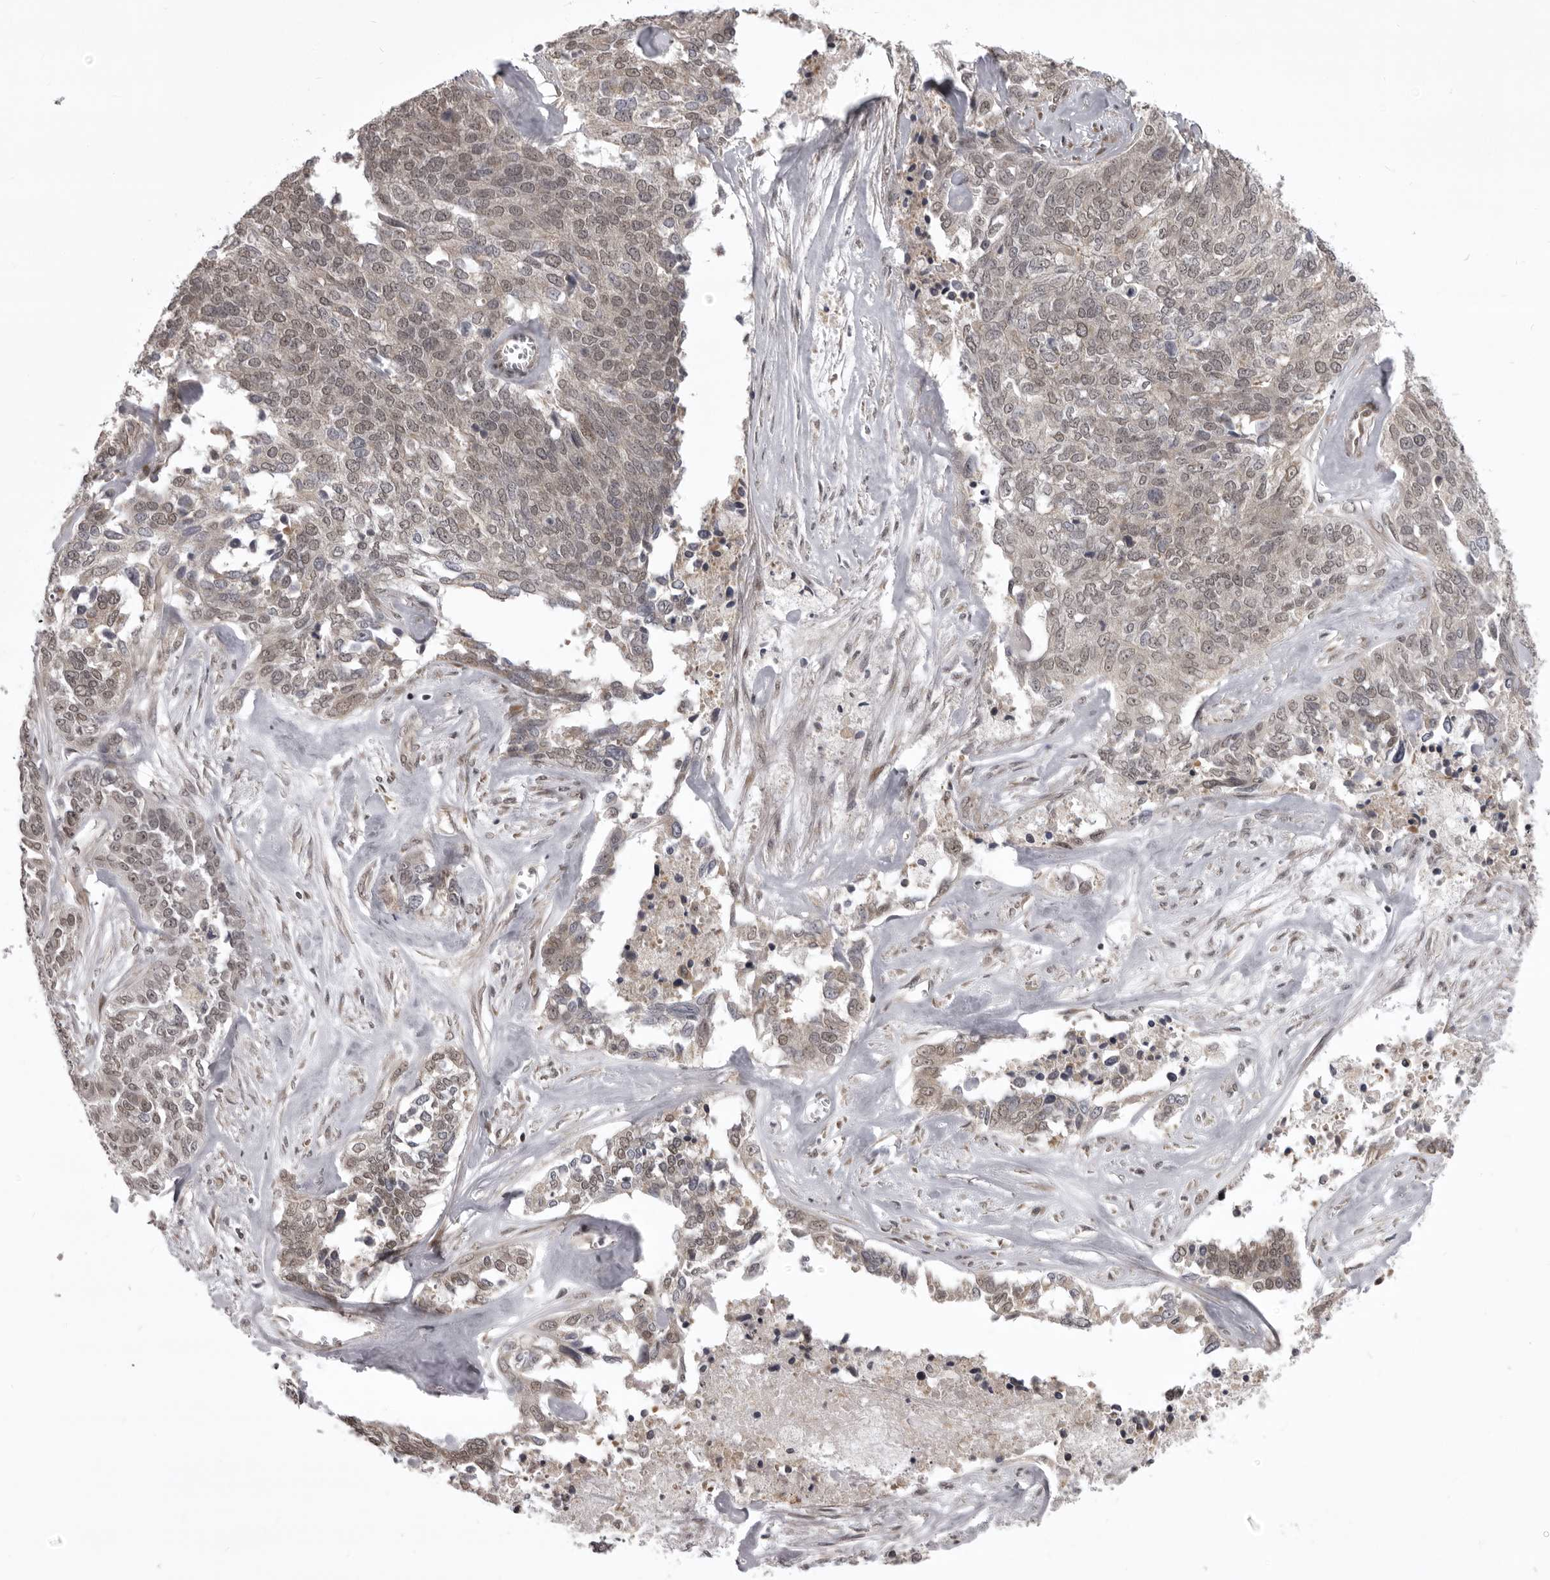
{"staining": {"intensity": "weak", "quantity": "25%-75%", "location": "nuclear"}, "tissue": "ovarian cancer", "cell_type": "Tumor cells", "image_type": "cancer", "snomed": [{"axis": "morphology", "description": "Cystadenocarcinoma, serous, NOS"}, {"axis": "topography", "description": "Ovary"}], "caption": "IHC of ovarian serous cystadenocarcinoma demonstrates low levels of weak nuclear staining in approximately 25%-75% of tumor cells.", "gene": "C1orf109", "patient": {"sex": "female", "age": 44}}